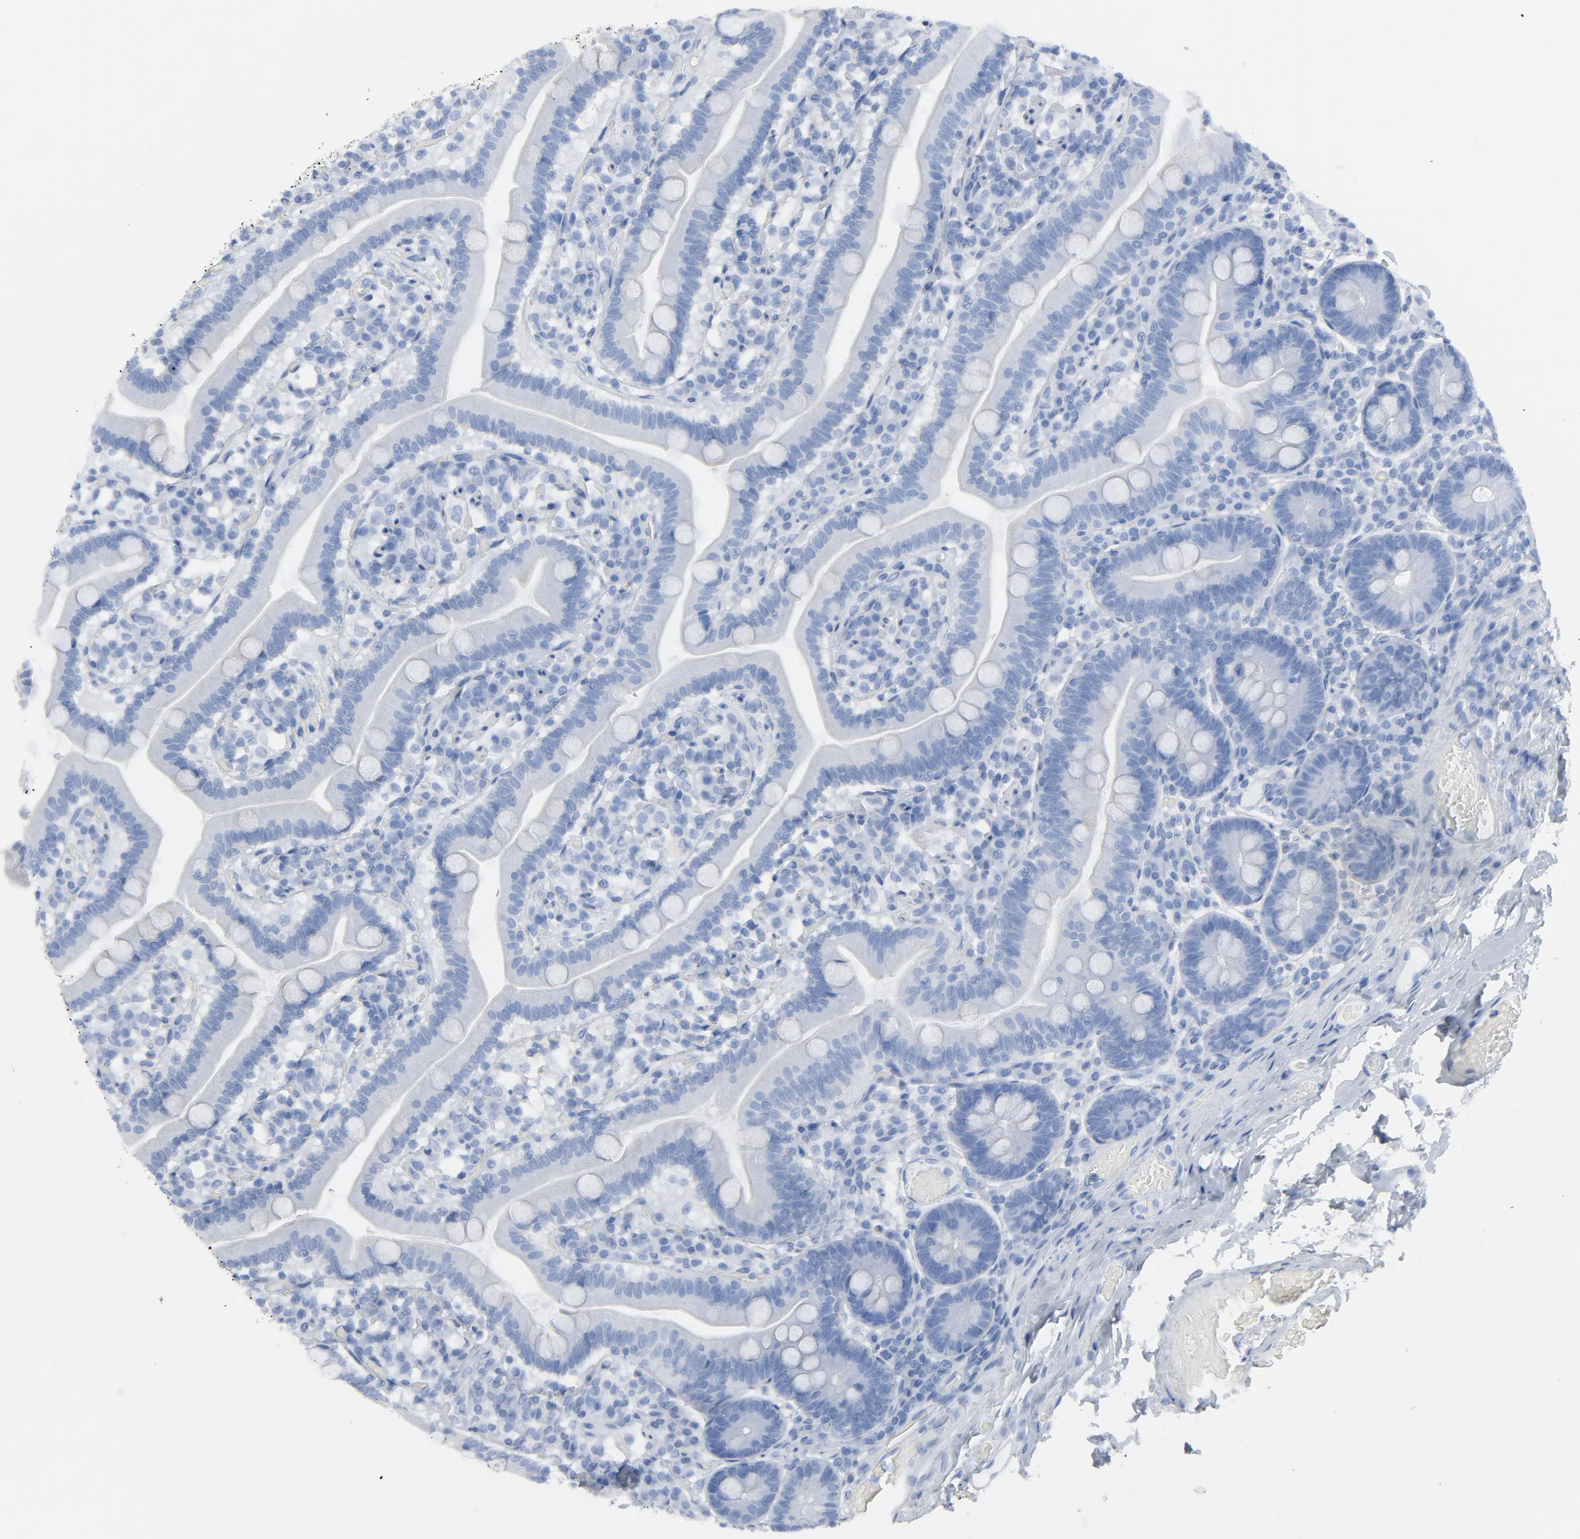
{"staining": {"intensity": "negative", "quantity": "none", "location": "none"}, "tissue": "duodenum", "cell_type": "Glandular cells", "image_type": "normal", "snomed": [{"axis": "morphology", "description": "Normal tissue, NOS"}, {"axis": "topography", "description": "Duodenum"}], "caption": "Immunohistochemistry histopathology image of unremarkable duodenum: duodenum stained with DAB demonstrates no significant protein staining in glandular cells.", "gene": "C14orf119", "patient": {"sex": "male", "age": 66}}